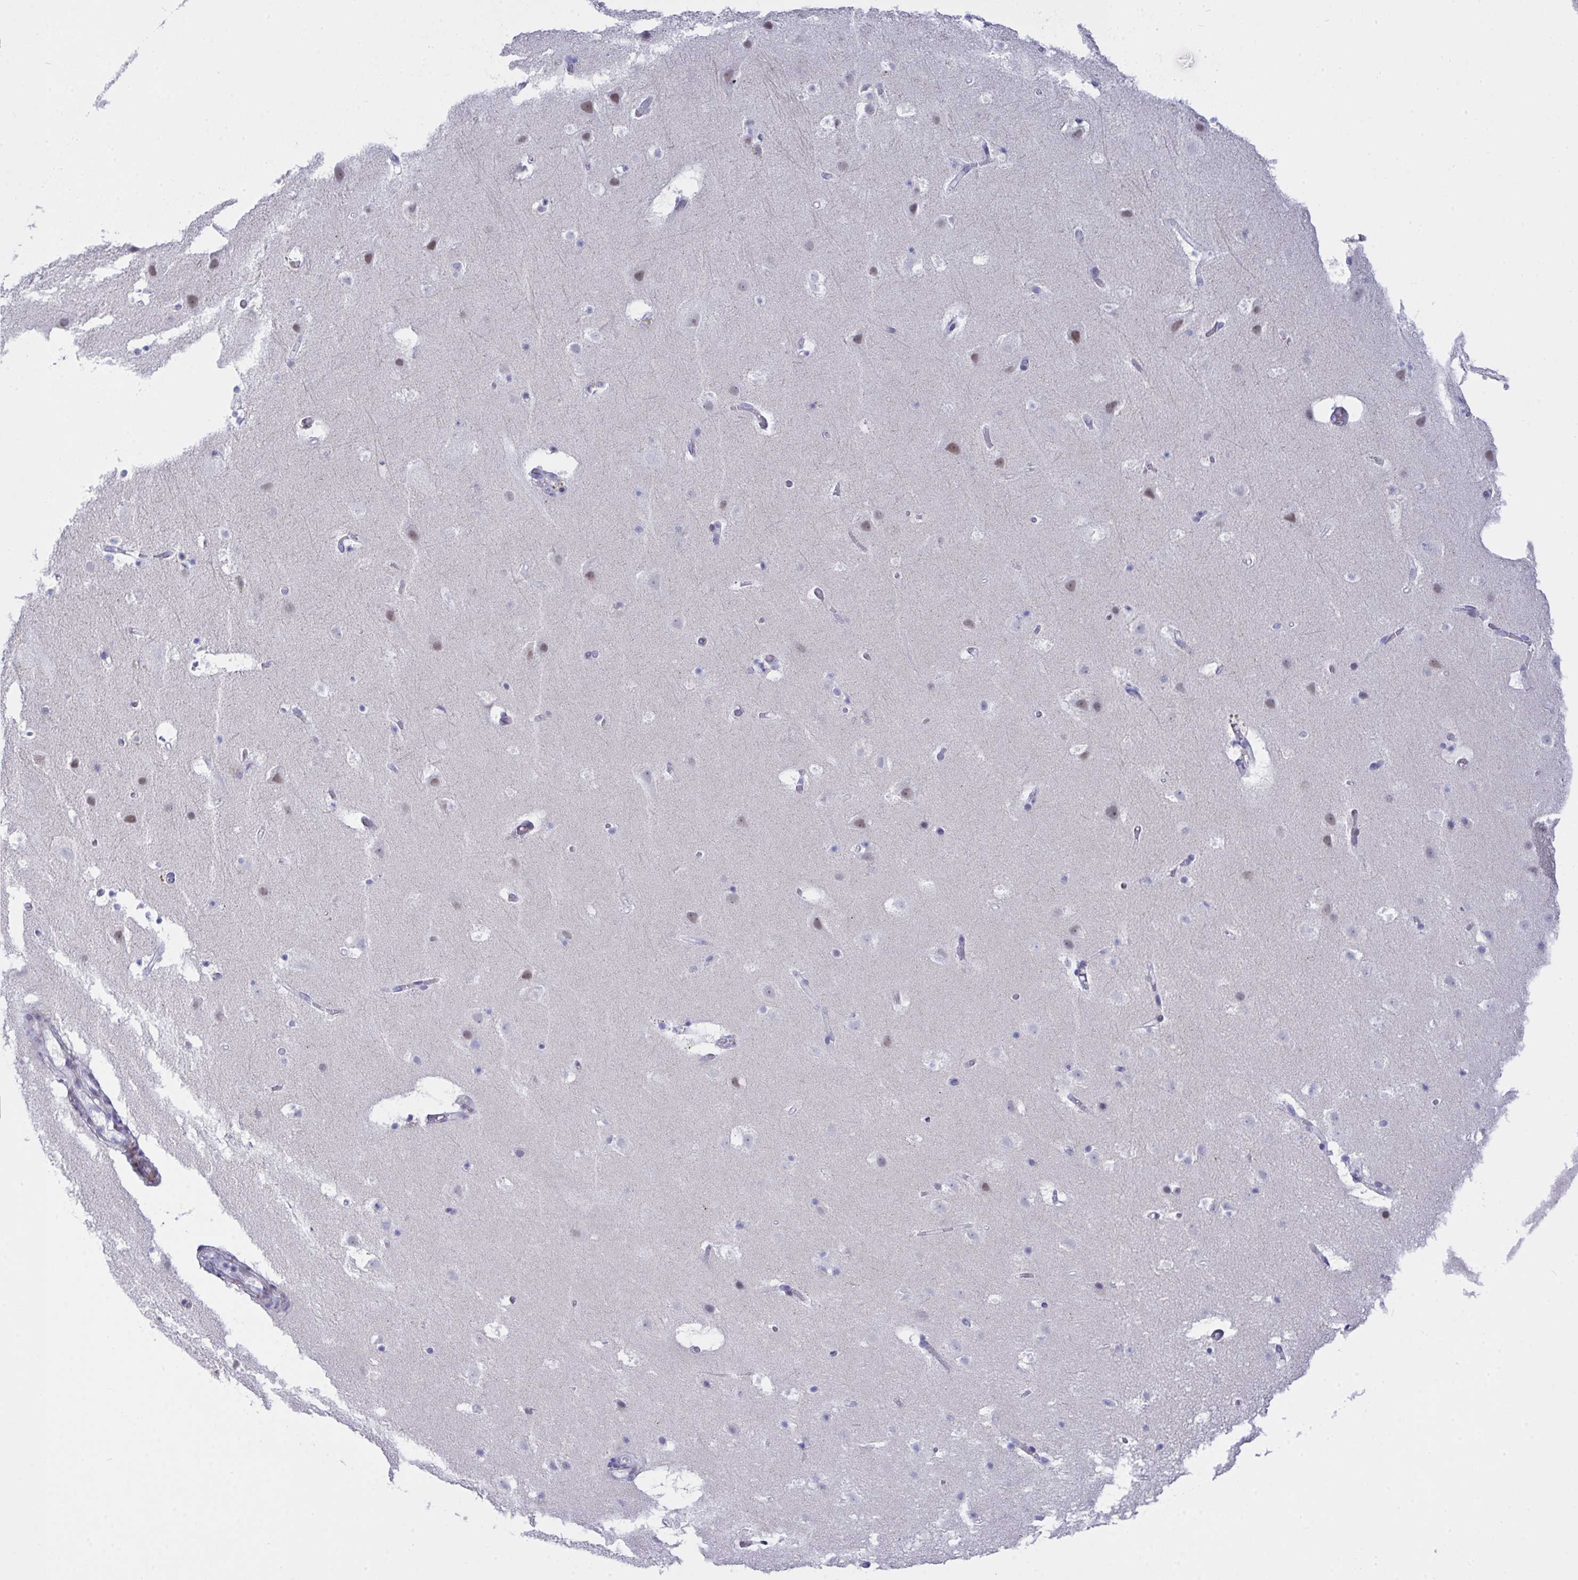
{"staining": {"intensity": "negative", "quantity": "none", "location": "none"}, "tissue": "cerebral cortex", "cell_type": "Endothelial cells", "image_type": "normal", "snomed": [{"axis": "morphology", "description": "Normal tissue, NOS"}, {"axis": "topography", "description": "Cerebral cortex"}], "caption": "Cerebral cortex stained for a protein using immunohistochemistry (IHC) exhibits no expression endothelial cells.", "gene": "FBXL22", "patient": {"sex": "female", "age": 42}}